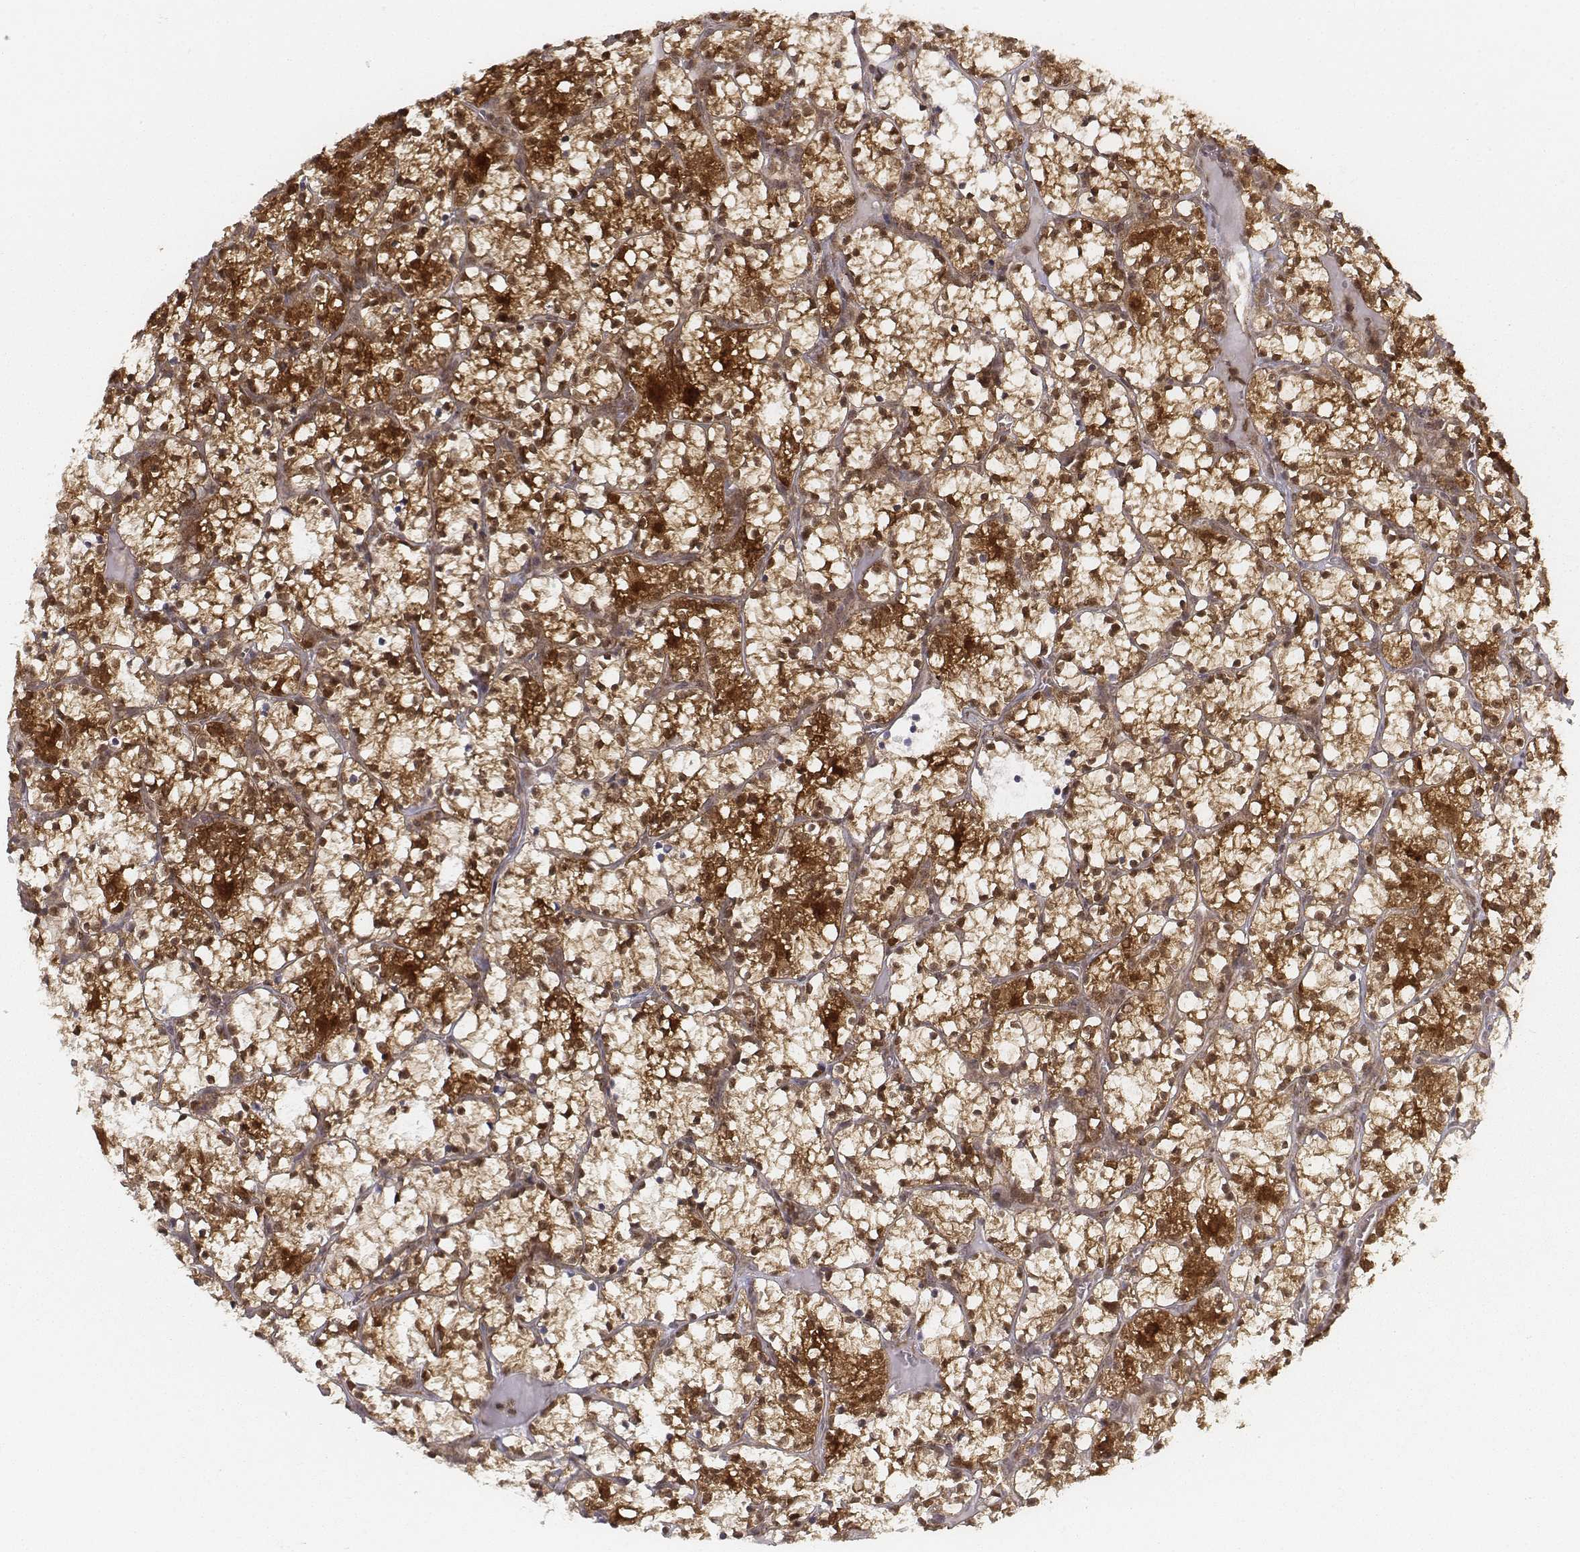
{"staining": {"intensity": "strong", "quantity": ">75%", "location": "cytoplasmic/membranous,nuclear"}, "tissue": "renal cancer", "cell_type": "Tumor cells", "image_type": "cancer", "snomed": [{"axis": "morphology", "description": "Adenocarcinoma, NOS"}, {"axis": "topography", "description": "Kidney"}], "caption": "This histopathology image demonstrates immunohistochemistry staining of human adenocarcinoma (renal), with high strong cytoplasmic/membranous and nuclear expression in about >75% of tumor cells.", "gene": "ZFYVE19", "patient": {"sex": "female", "age": 69}}